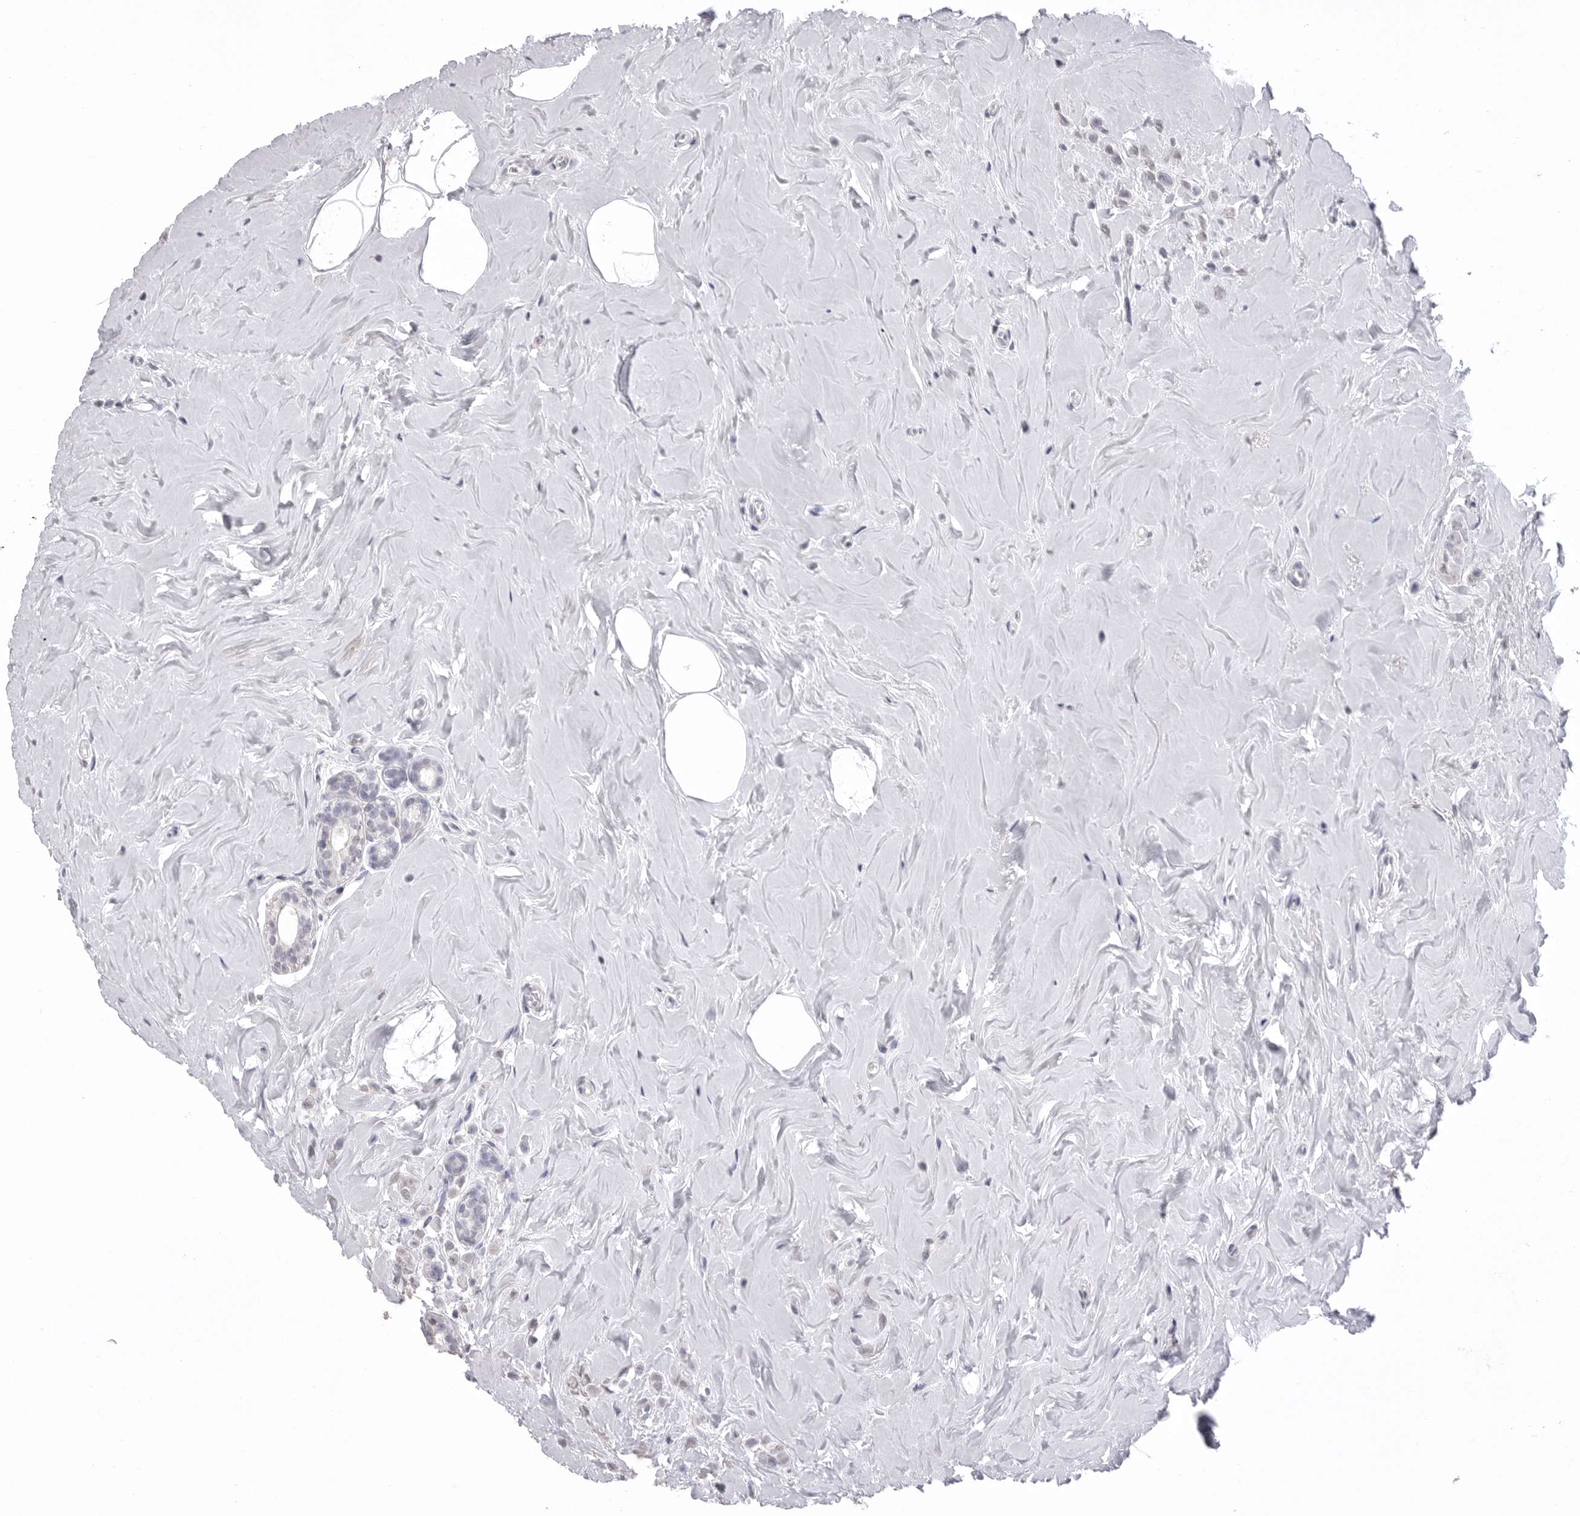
{"staining": {"intensity": "negative", "quantity": "none", "location": "none"}, "tissue": "breast cancer", "cell_type": "Tumor cells", "image_type": "cancer", "snomed": [{"axis": "morphology", "description": "Lobular carcinoma"}, {"axis": "topography", "description": "Breast"}], "caption": "DAB (3,3'-diaminobenzidine) immunohistochemical staining of breast cancer (lobular carcinoma) shows no significant positivity in tumor cells.", "gene": "ICAM5", "patient": {"sex": "female", "age": 47}}